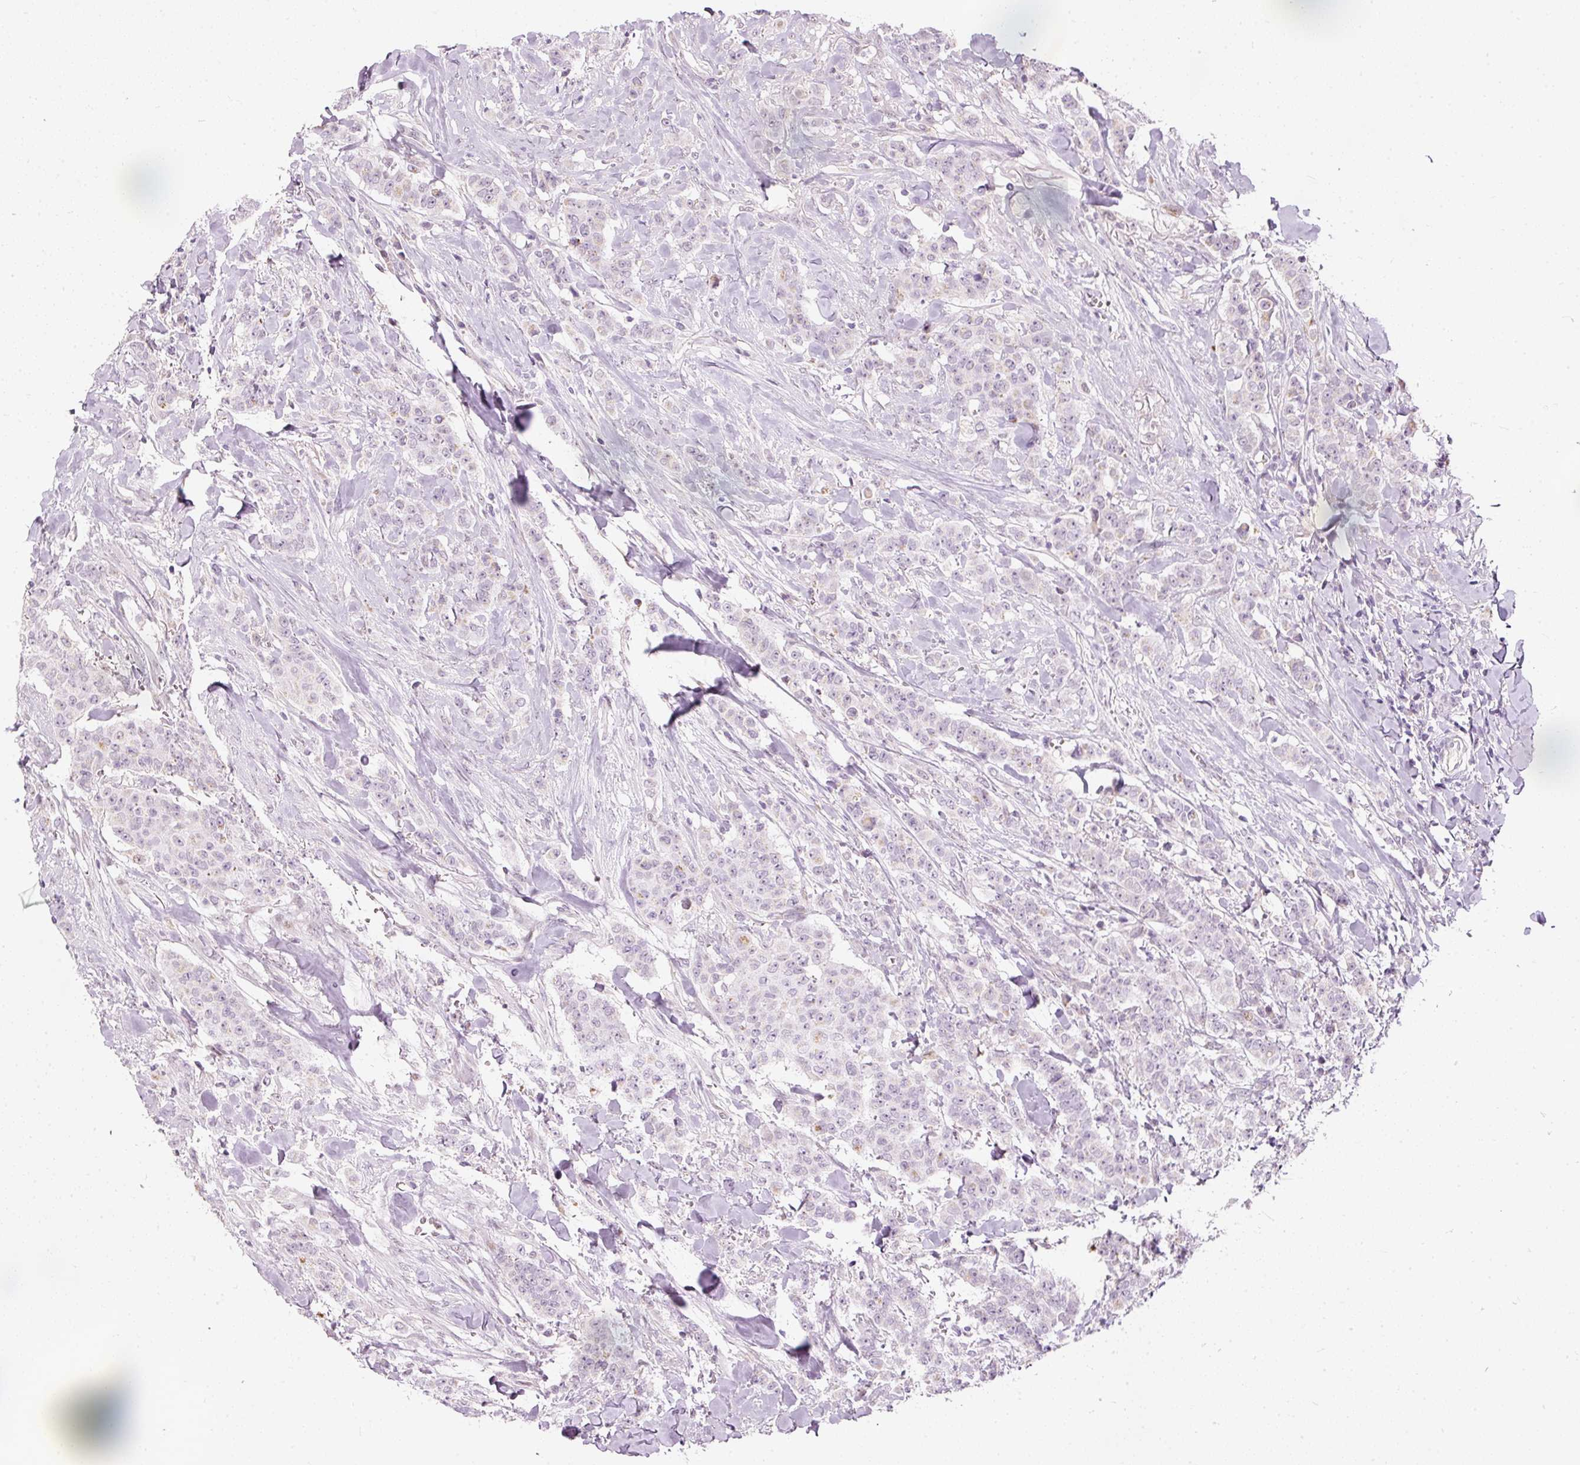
{"staining": {"intensity": "negative", "quantity": "none", "location": "none"}, "tissue": "breast cancer", "cell_type": "Tumor cells", "image_type": "cancer", "snomed": [{"axis": "morphology", "description": "Duct carcinoma"}, {"axis": "topography", "description": "Breast"}], "caption": "Breast cancer (intraductal carcinoma) was stained to show a protein in brown. There is no significant positivity in tumor cells. Brightfield microscopy of immunohistochemistry (IHC) stained with DAB (3,3'-diaminobenzidine) (brown) and hematoxylin (blue), captured at high magnification.", "gene": "RNF39", "patient": {"sex": "female", "age": 40}}